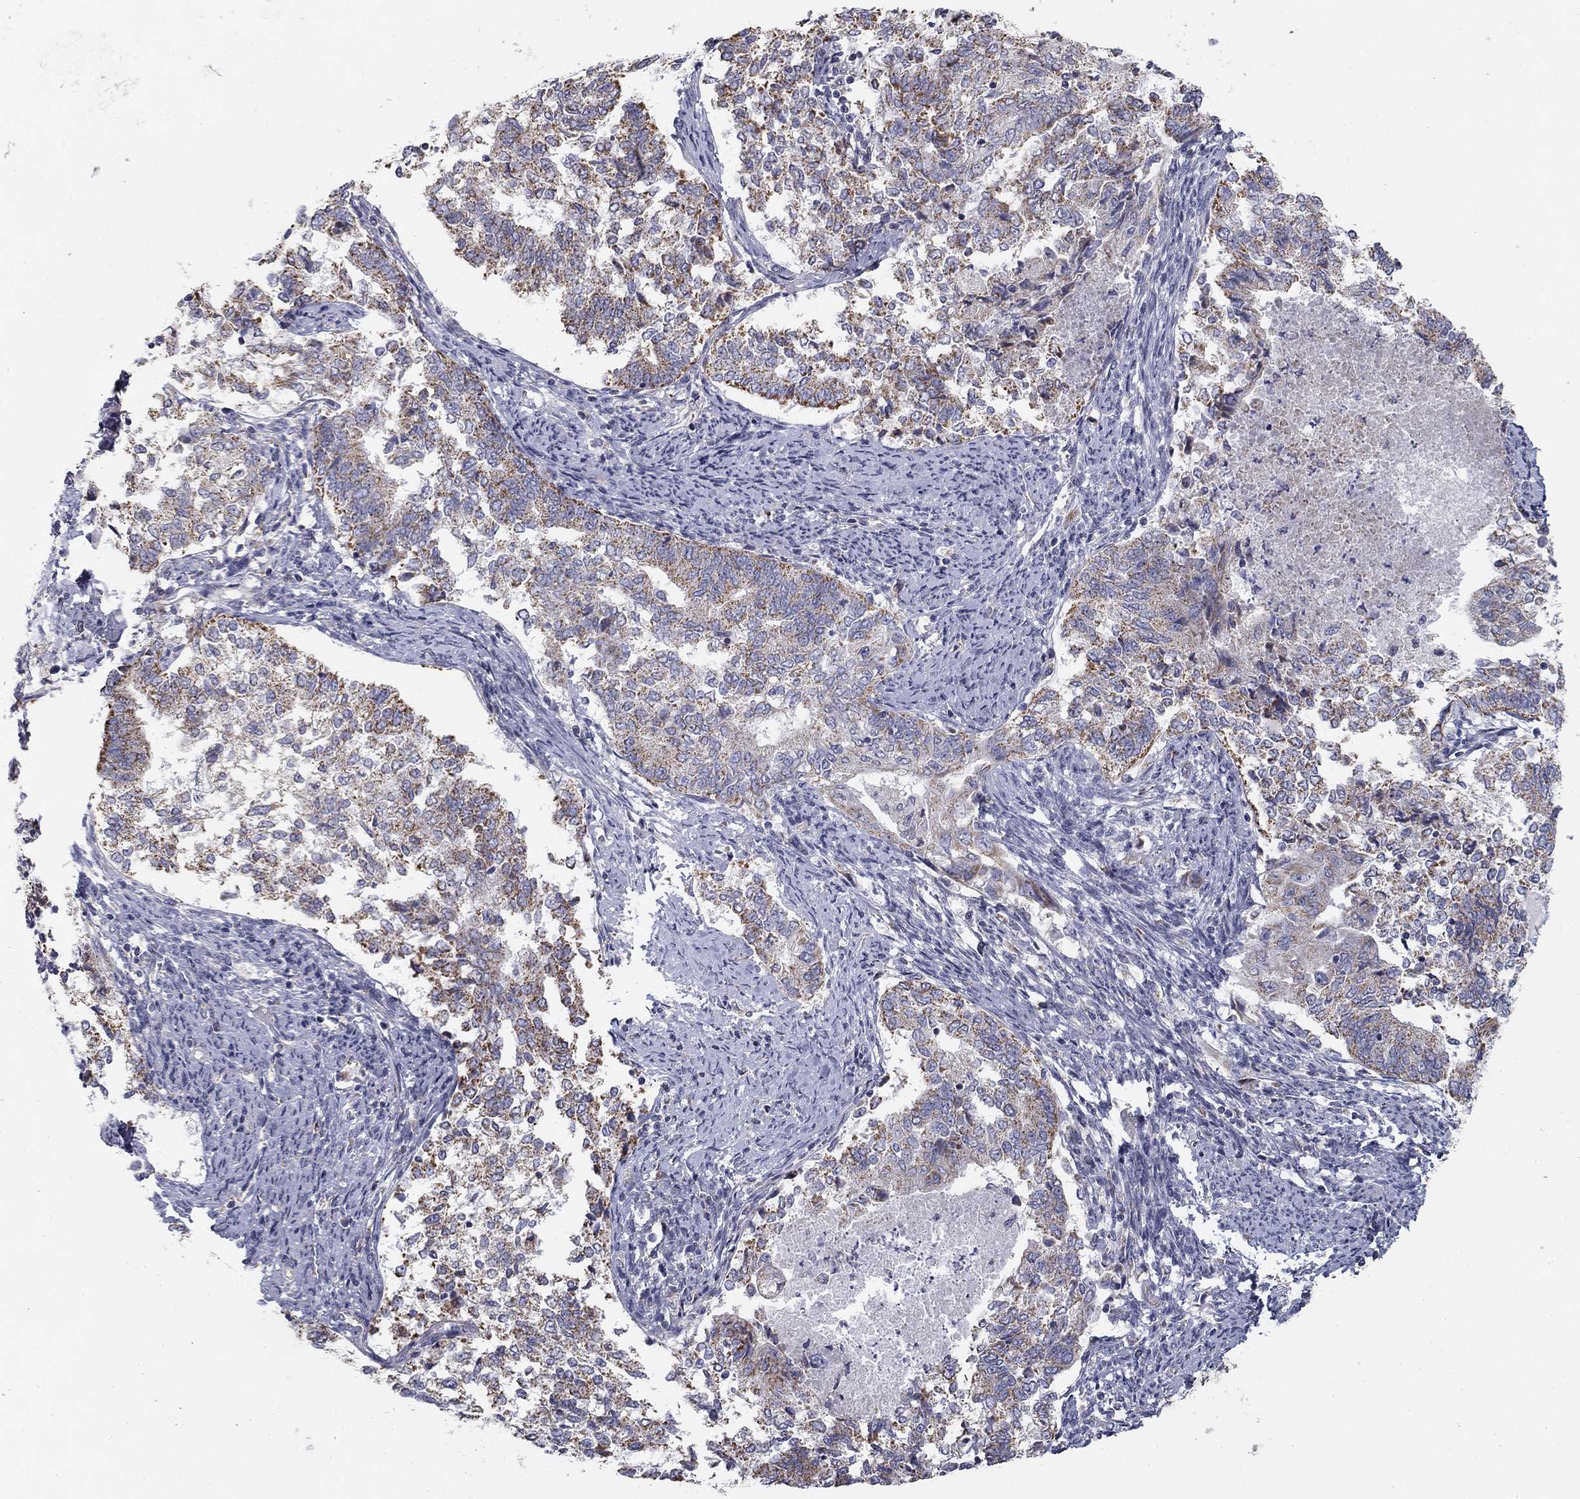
{"staining": {"intensity": "moderate", "quantity": "<25%", "location": "nuclear"}, "tissue": "endometrial cancer", "cell_type": "Tumor cells", "image_type": "cancer", "snomed": [{"axis": "morphology", "description": "Adenocarcinoma, NOS"}, {"axis": "topography", "description": "Endometrium"}], "caption": "High-power microscopy captured an immunohistochemistry (IHC) image of endometrial cancer, revealing moderate nuclear staining in about <25% of tumor cells.", "gene": "SLC2A9", "patient": {"sex": "female", "age": 65}}